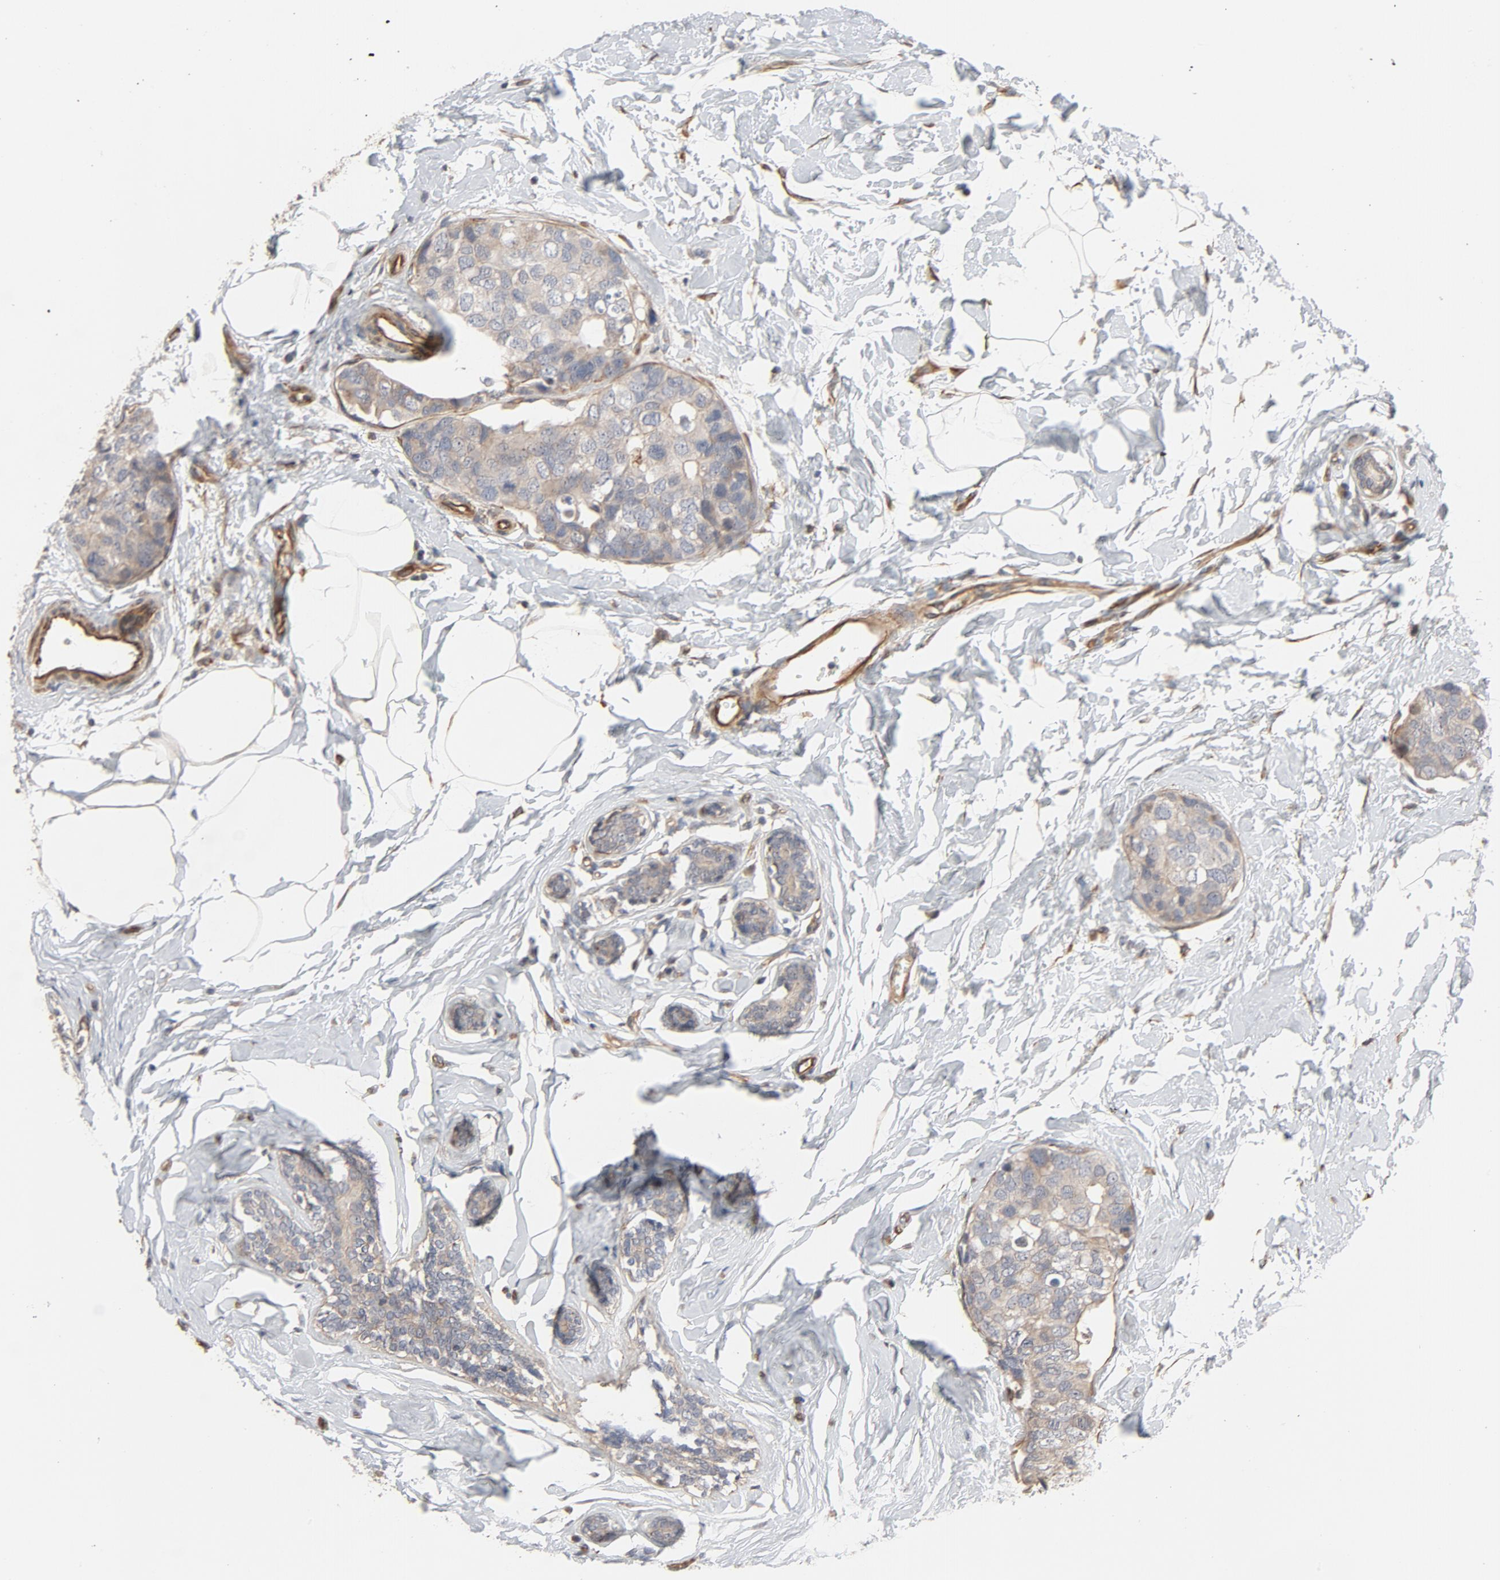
{"staining": {"intensity": "moderate", "quantity": ">75%", "location": "cytoplasmic/membranous"}, "tissue": "breast cancer", "cell_type": "Tumor cells", "image_type": "cancer", "snomed": [{"axis": "morphology", "description": "Normal tissue, NOS"}, {"axis": "morphology", "description": "Duct carcinoma"}, {"axis": "topography", "description": "Breast"}], "caption": "Protein staining demonstrates moderate cytoplasmic/membranous positivity in about >75% of tumor cells in breast infiltrating ductal carcinoma.", "gene": "TRIOBP", "patient": {"sex": "female", "age": 50}}